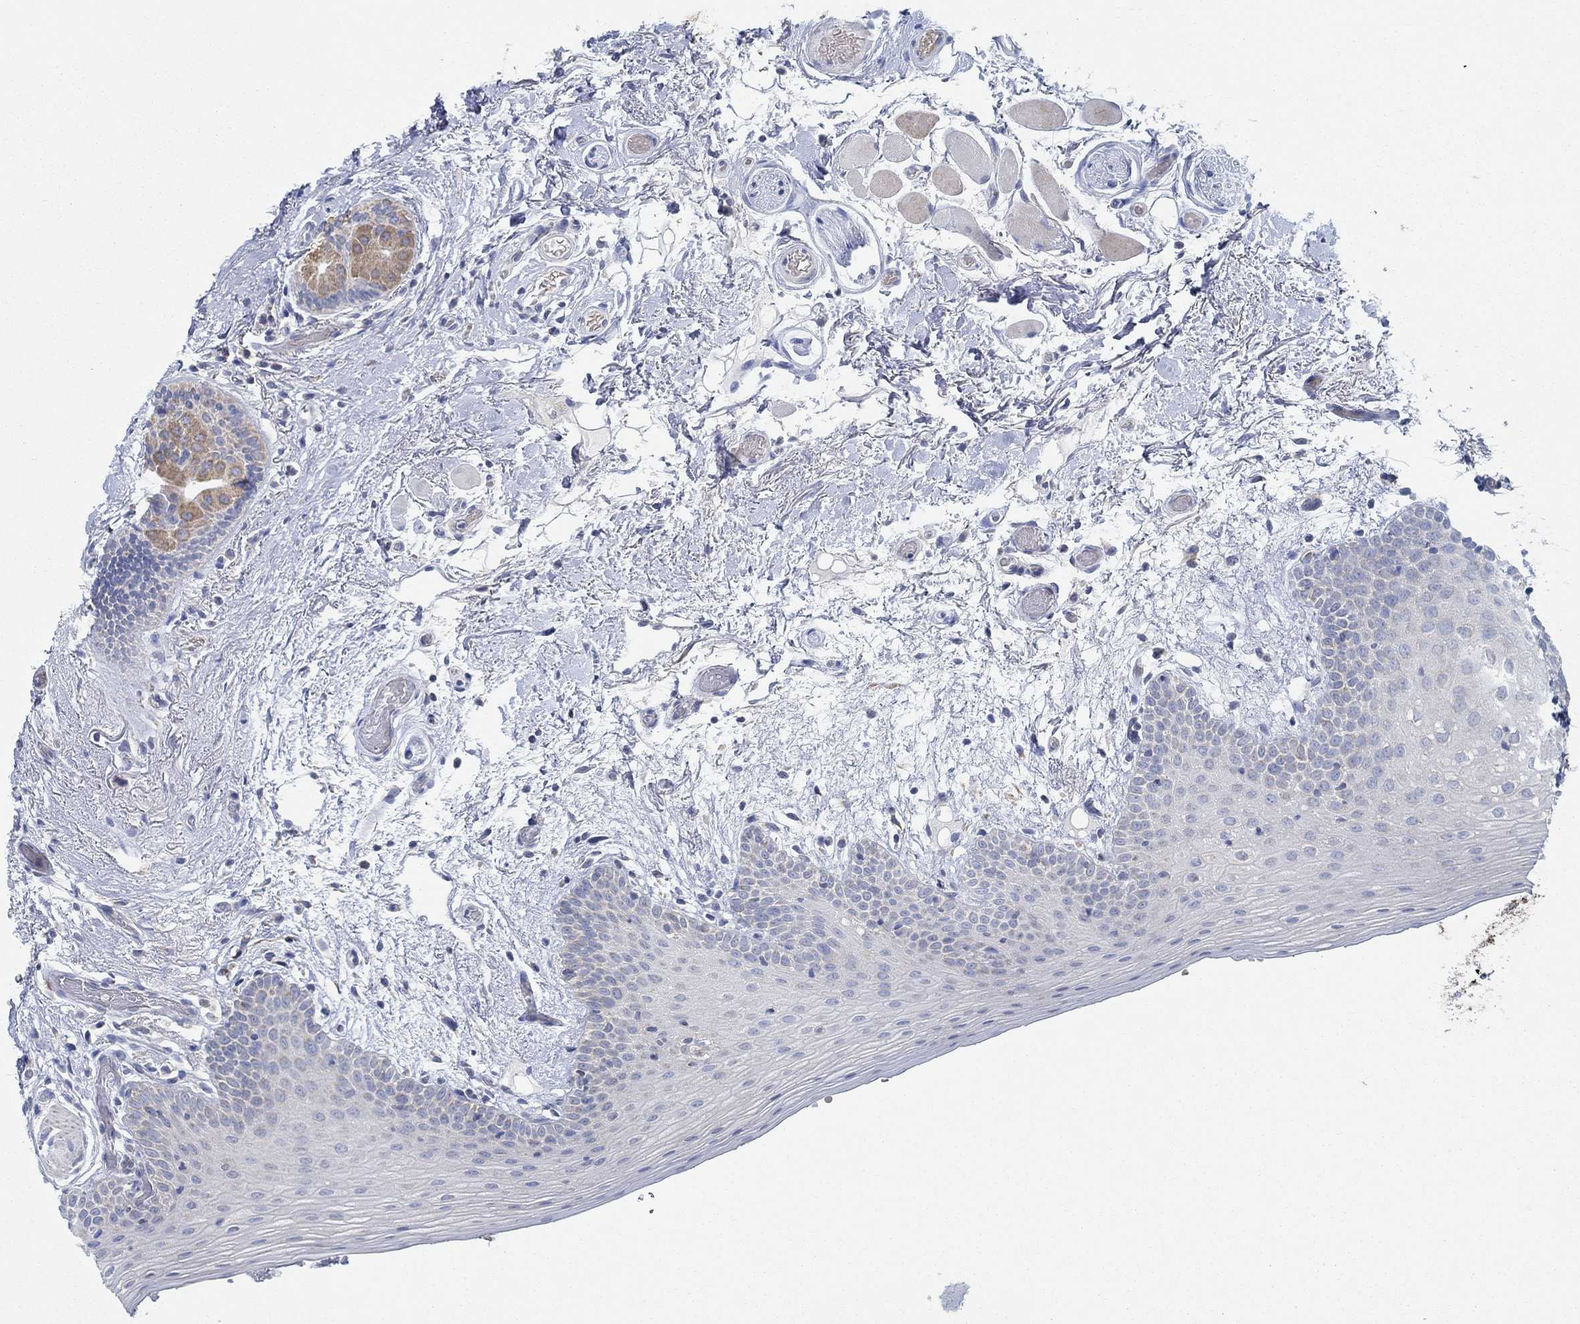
{"staining": {"intensity": "negative", "quantity": "none", "location": "none"}, "tissue": "oral mucosa", "cell_type": "Squamous epithelial cells", "image_type": "normal", "snomed": [{"axis": "morphology", "description": "Normal tissue, NOS"}, {"axis": "topography", "description": "Oral tissue"}, {"axis": "topography", "description": "Tounge, NOS"}], "caption": "An immunohistochemistry image of benign oral mucosa is shown. There is no staining in squamous epithelial cells of oral mucosa.", "gene": "GLOD5", "patient": {"sex": "female", "age": 86}}